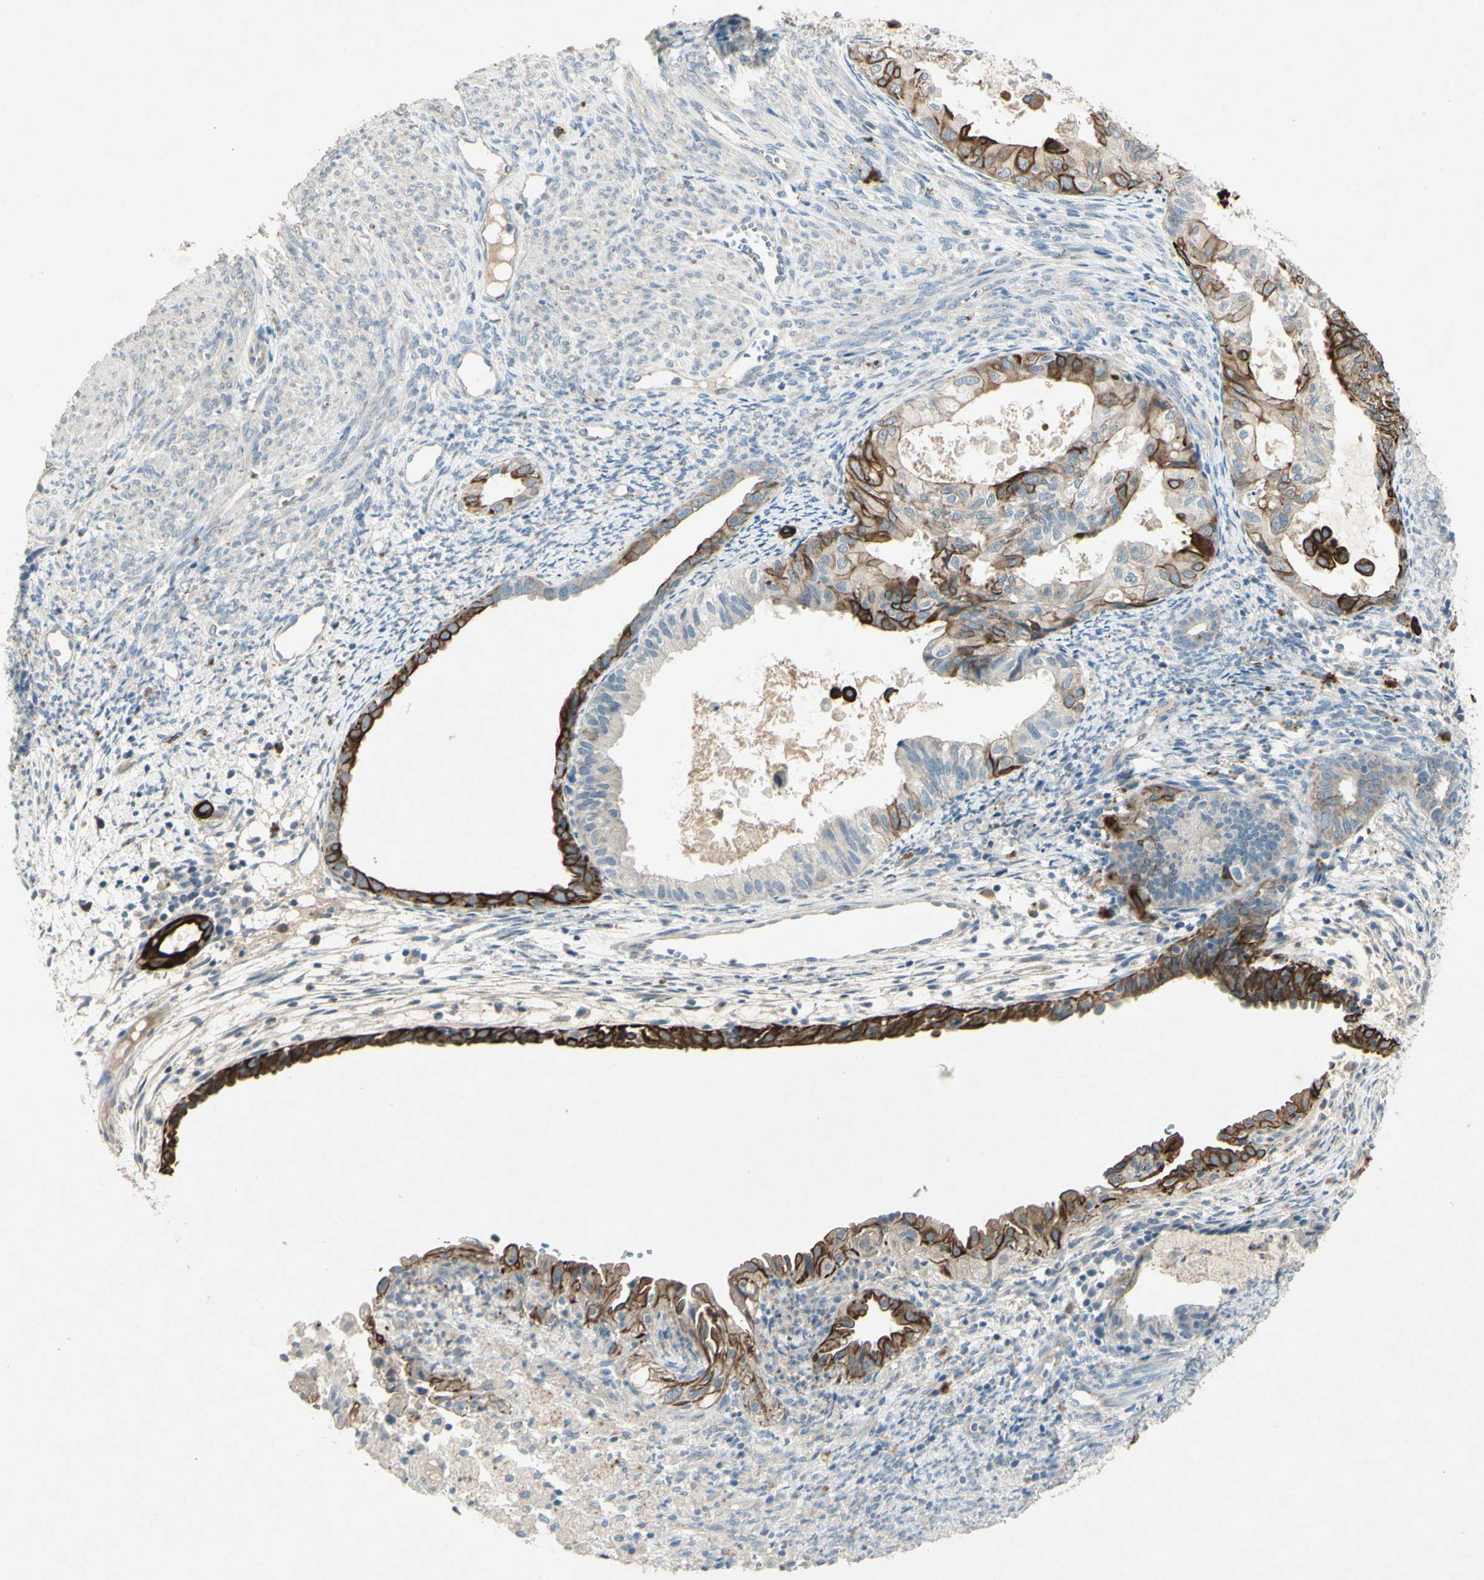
{"staining": {"intensity": "strong", "quantity": "25%-75%", "location": "cytoplasmic/membranous"}, "tissue": "cervical cancer", "cell_type": "Tumor cells", "image_type": "cancer", "snomed": [{"axis": "morphology", "description": "Normal tissue, NOS"}, {"axis": "morphology", "description": "Adenocarcinoma, NOS"}, {"axis": "topography", "description": "Cervix"}, {"axis": "topography", "description": "Endometrium"}], "caption": "Cervical cancer (adenocarcinoma) was stained to show a protein in brown. There is high levels of strong cytoplasmic/membranous staining in about 25%-75% of tumor cells. The staining is performed using DAB (3,3'-diaminobenzidine) brown chromogen to label protein expression. The nuclei are counter-stained blue using hematoxylin.", "gene": "TIMM21", "patient": {"sex": "female", "age": 86}}